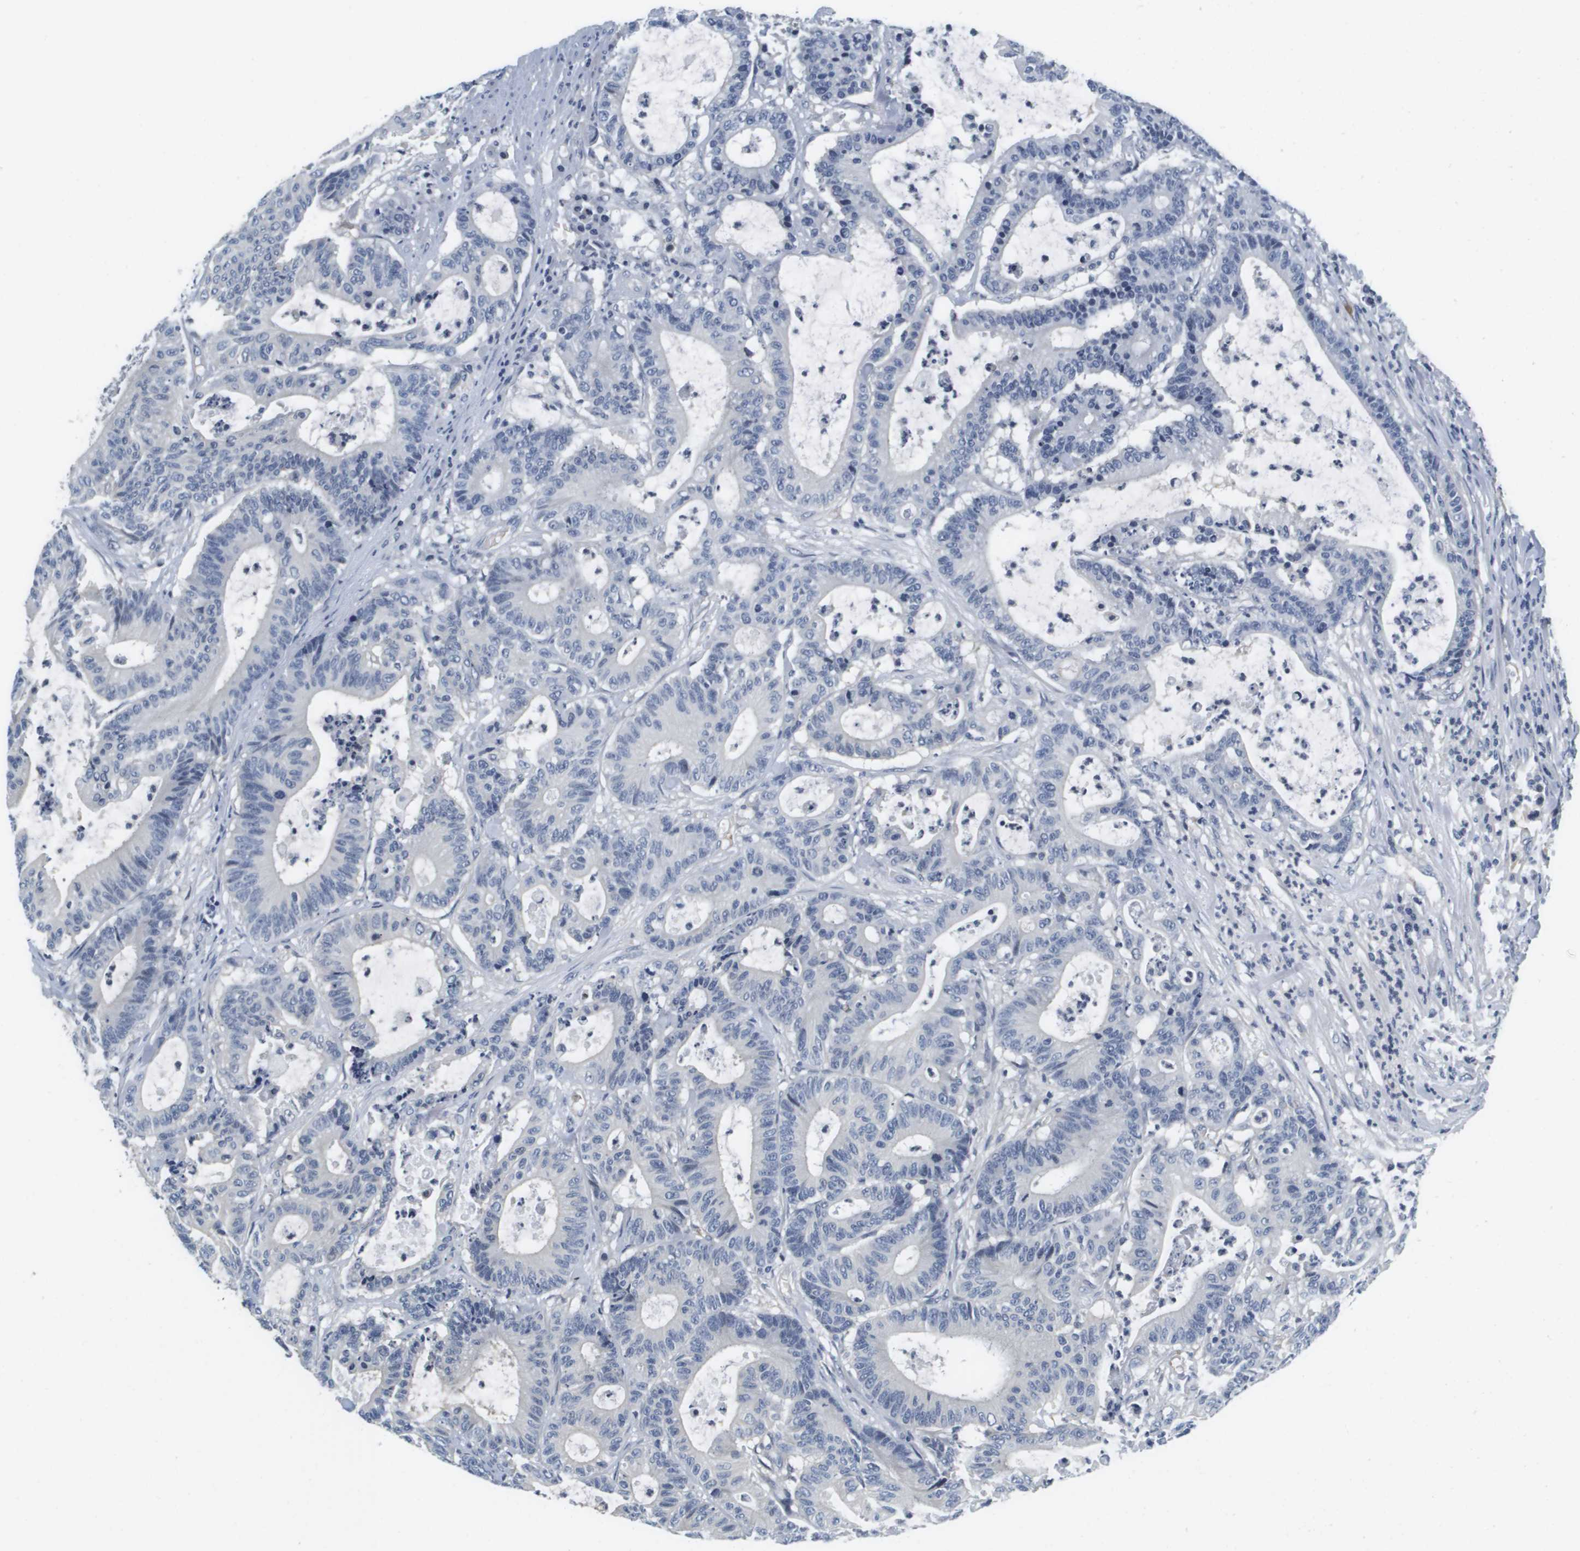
{"staining": {"intensity": "negative", "quantity": "none", "location": "none"}, "tissue": "colorectal cancer", "cell_type": "Tumor cells", "image_type": "cancer", "snomed": [{"axis": "morphology", "description": "Adenocarcinoma, NOS"}, {"axis": "topography", "description": "Colon"}], "caption": "This is an immunohistochemistry micrograph of human colorectal cancer (adenocarcinoma). There is no positivity in tumor cells.", "gene": "KCNJ5", "patient": {"sex": "female", "age": 84}}